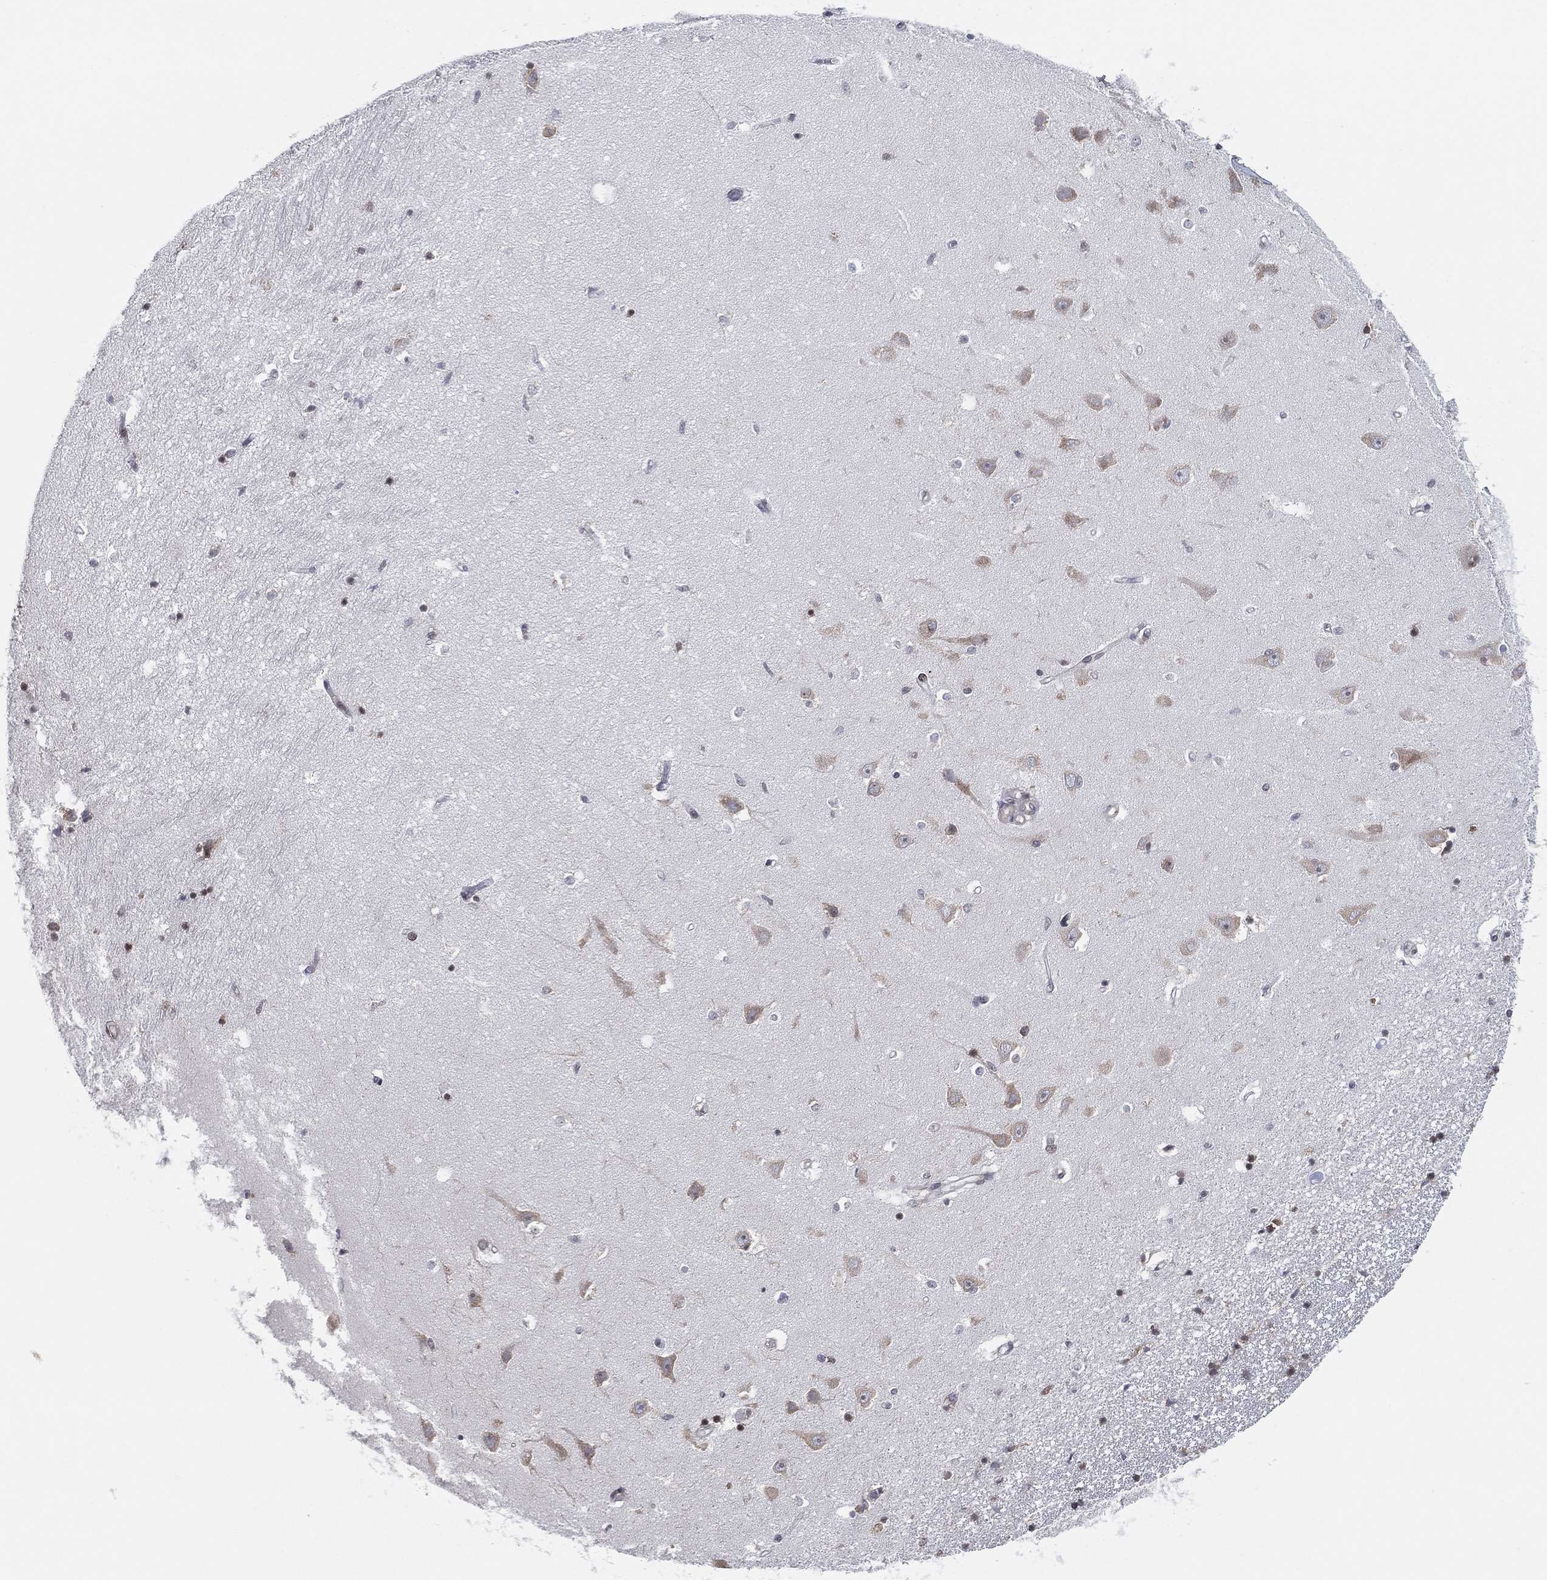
{"staining": {"intensity": "negative", "quantity": "none", "location": "none"}, "tissue": "hippocampus", "cell_type": "Glial cells", "image_type": "normal", "snomed": [{"axis": "morphology", "description": "Normal tissue, NOS"}, {"axis": "topography", "description": "Hippocampus"}], "caption": "Immunohistochemistry (IHC) image of benign human hippocampus stained for a protein (brown), which exhibits no staining in glial cells. Nuclei are stained in blue.", "gene": "TMTC4", "patient": {"sex": "female", "age": 64}}